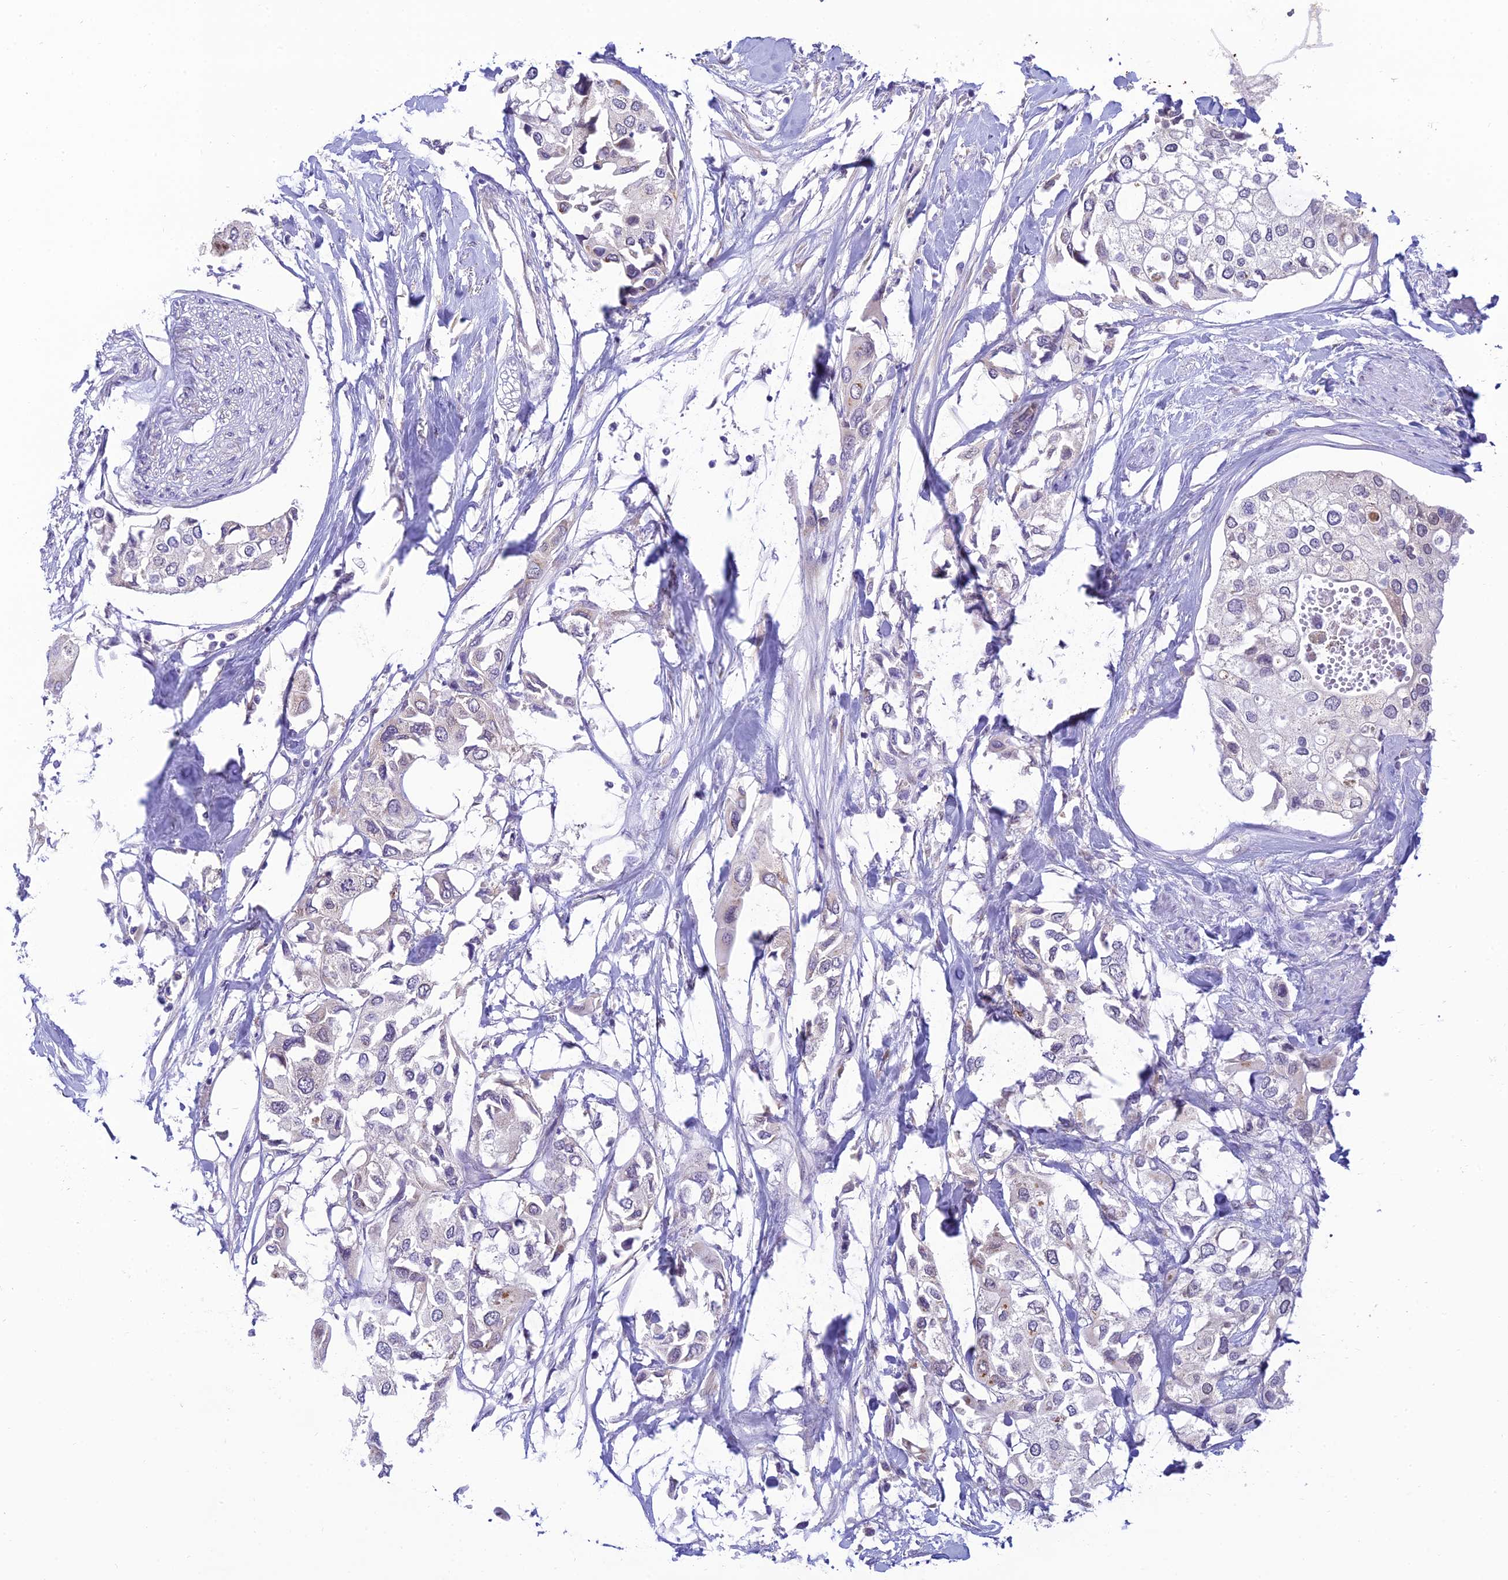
{"staining": {"intensity": "negative", "quantity": "none", "location": "none"}, "tissue": "urothelial cancer", "cell_type": "Tumor cells", "image_type": "cancer", "snomed": [{"axis": "morphology", "description": "Urothelial carcinoma, High grade"}, {"axis": "topography", "description": "Urinary bladder"}], "caption": "Tumor cells are negative for brown protein staining in urothelial cancer.", "gene": "SKIC8", "patient": {"sex": "male", "age": 64}}